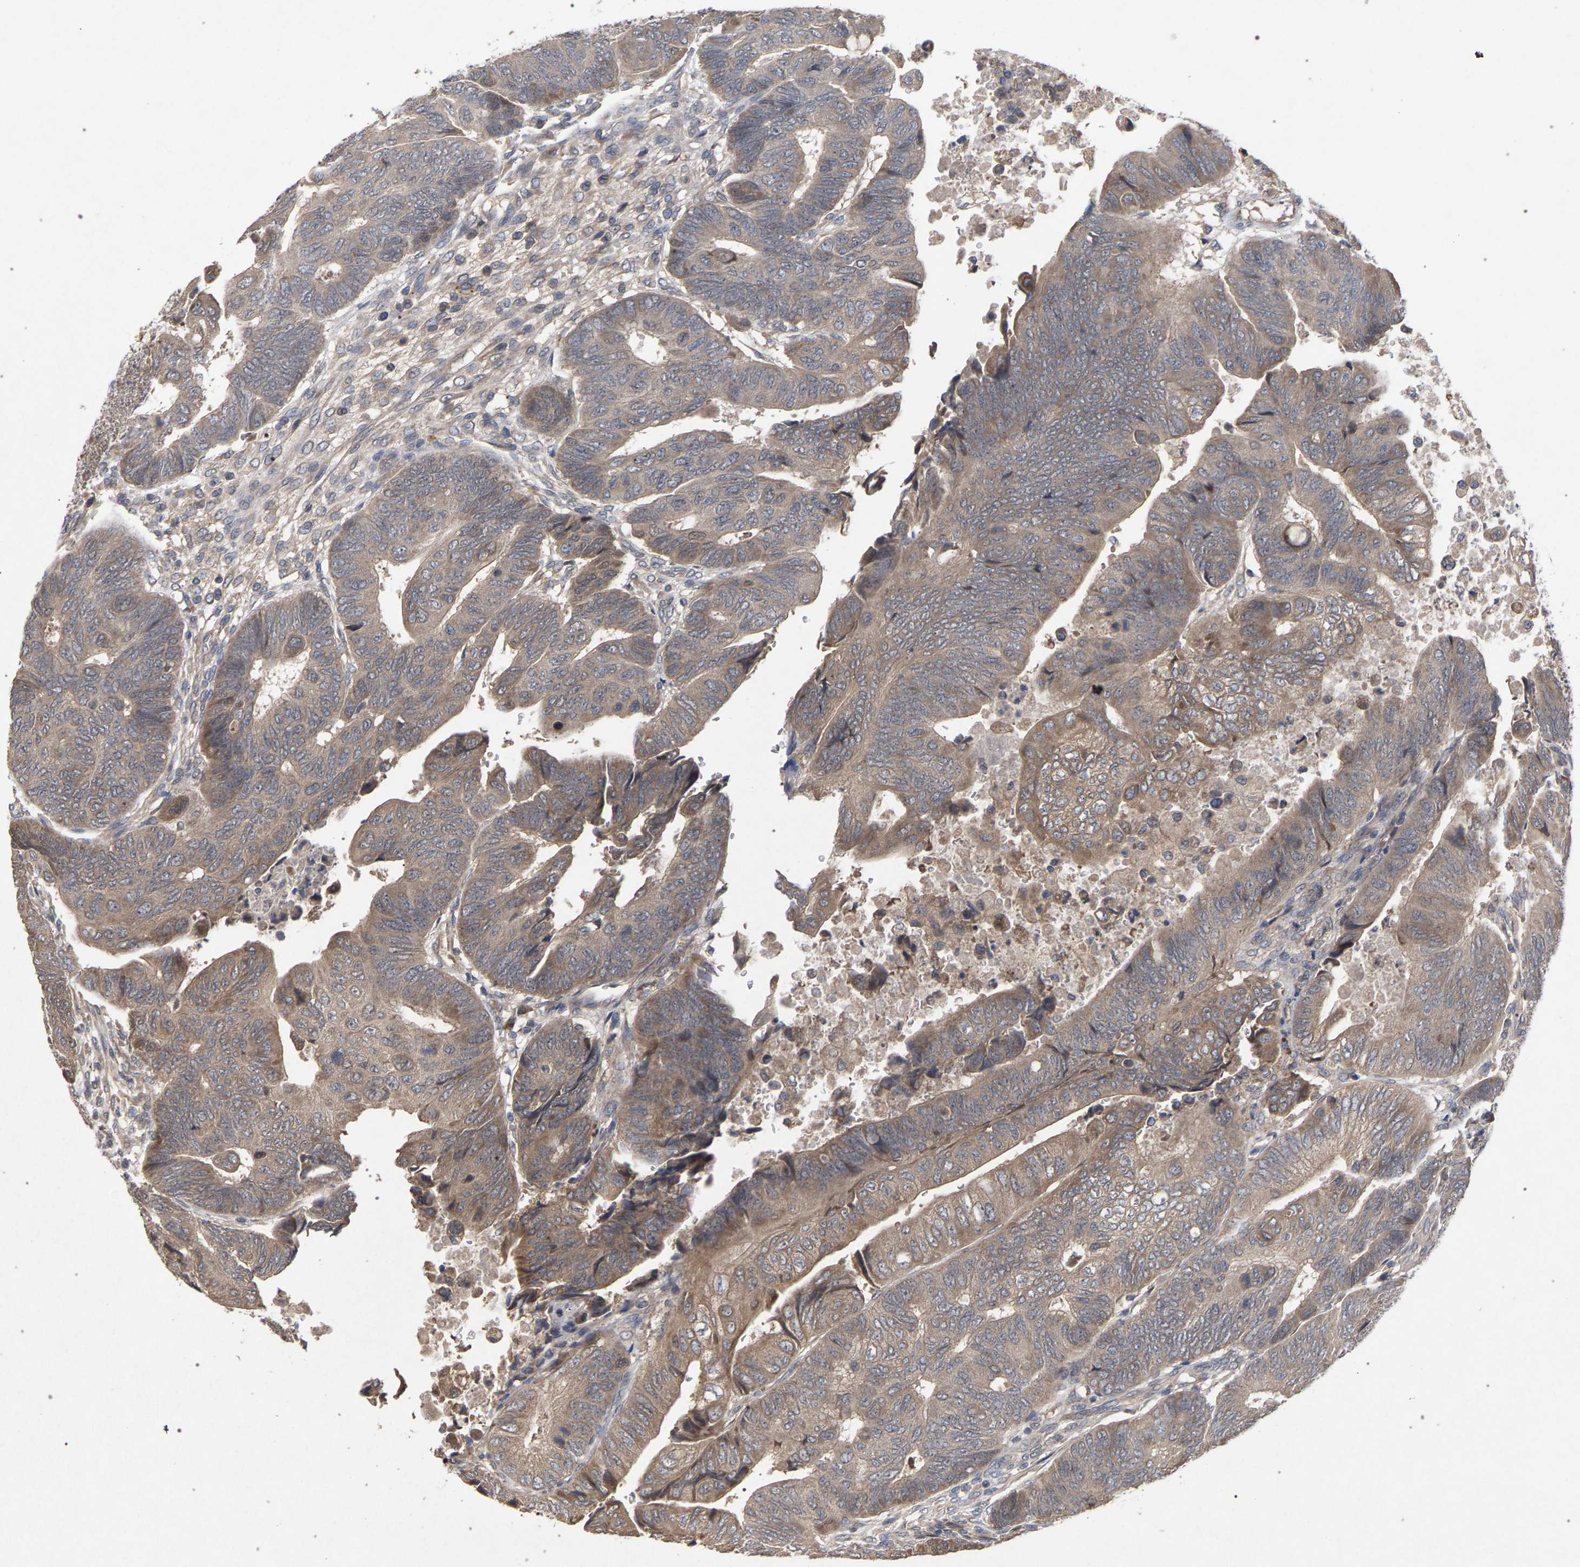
{"staining": {"intensity": "weak", "quantity": ">75%", "location": "cytoplasmic/membranous"}, "tissue": "colorectal cancer", "cell_type": "Tumor cells", "image_type": "cancer", "snomed": [{"axis": "morphology", "description": "Normal tissue, NOS"}, {"axis": "morphology", "description": "Adenocarcinoma, NOS"}, {"axis": "topography", "description": "Rectum"}, {"axis": "topography", "description": "Peripheral nerve tissue"}], "caption": "Brown immunohistochemical staining in colorectal cancer shows weak cytoplasmic/membranous positivity in about >75% of tumor cells.", "gene": "SLC4A4", "patient": {"sex": "male", "age": 92}}